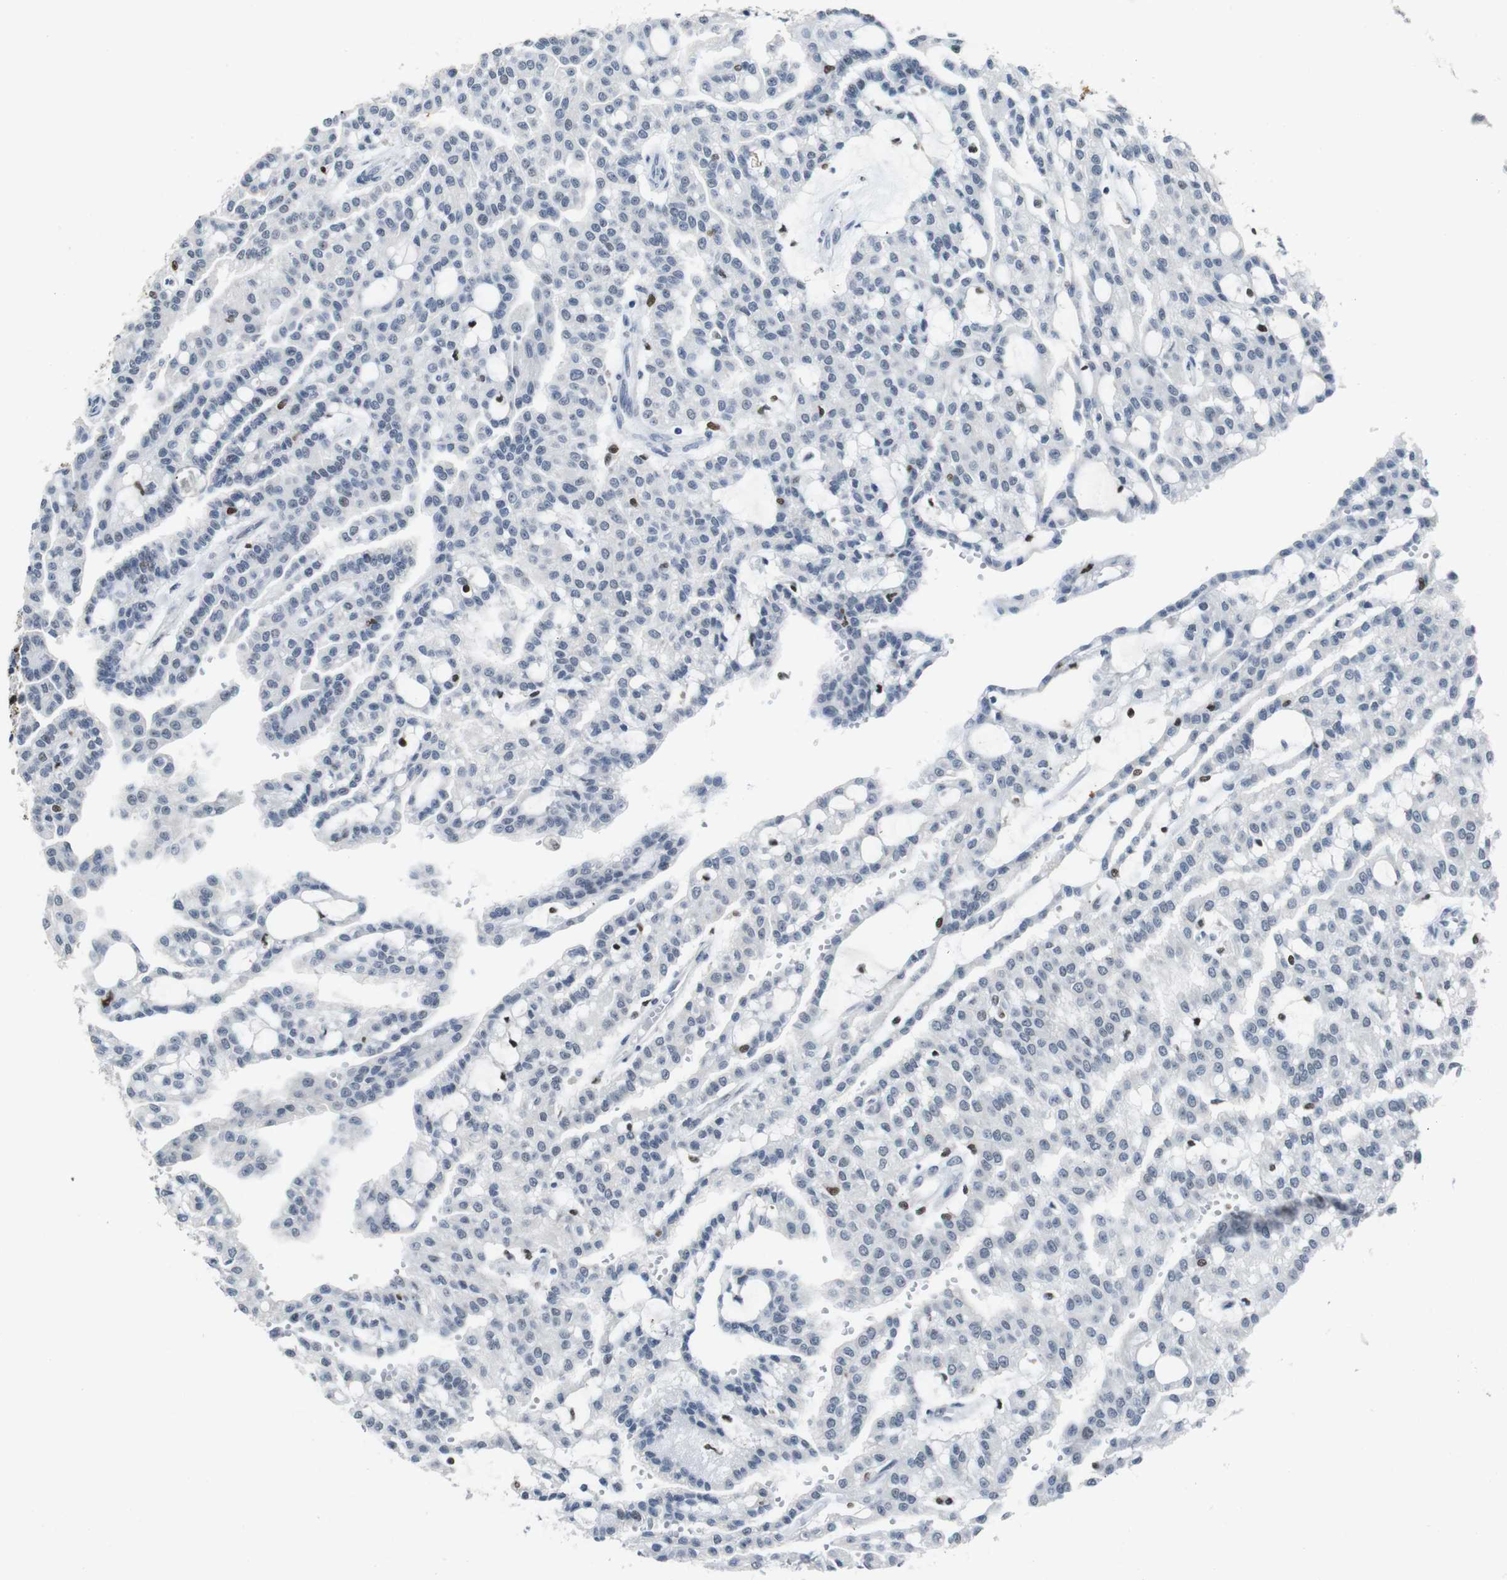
{"staining": {"intensity": "negative", "quantity": "none", "location": "none"}, "tissue": "renal cancer", "cell_type": "Tumor cells", "image_type": "cancer", "snomed": [{"axis": "morphology", "description": "Adenocarcinoma, NOS"}, {"axis": "topography", "description": "Kidney"}], "caption": "A histopathology image of human renal cancer (adenocarcinoma) is negative for staining in tumor cells.", "gene": "IRF8", "patient": {"sex": "male", "age": 63}}